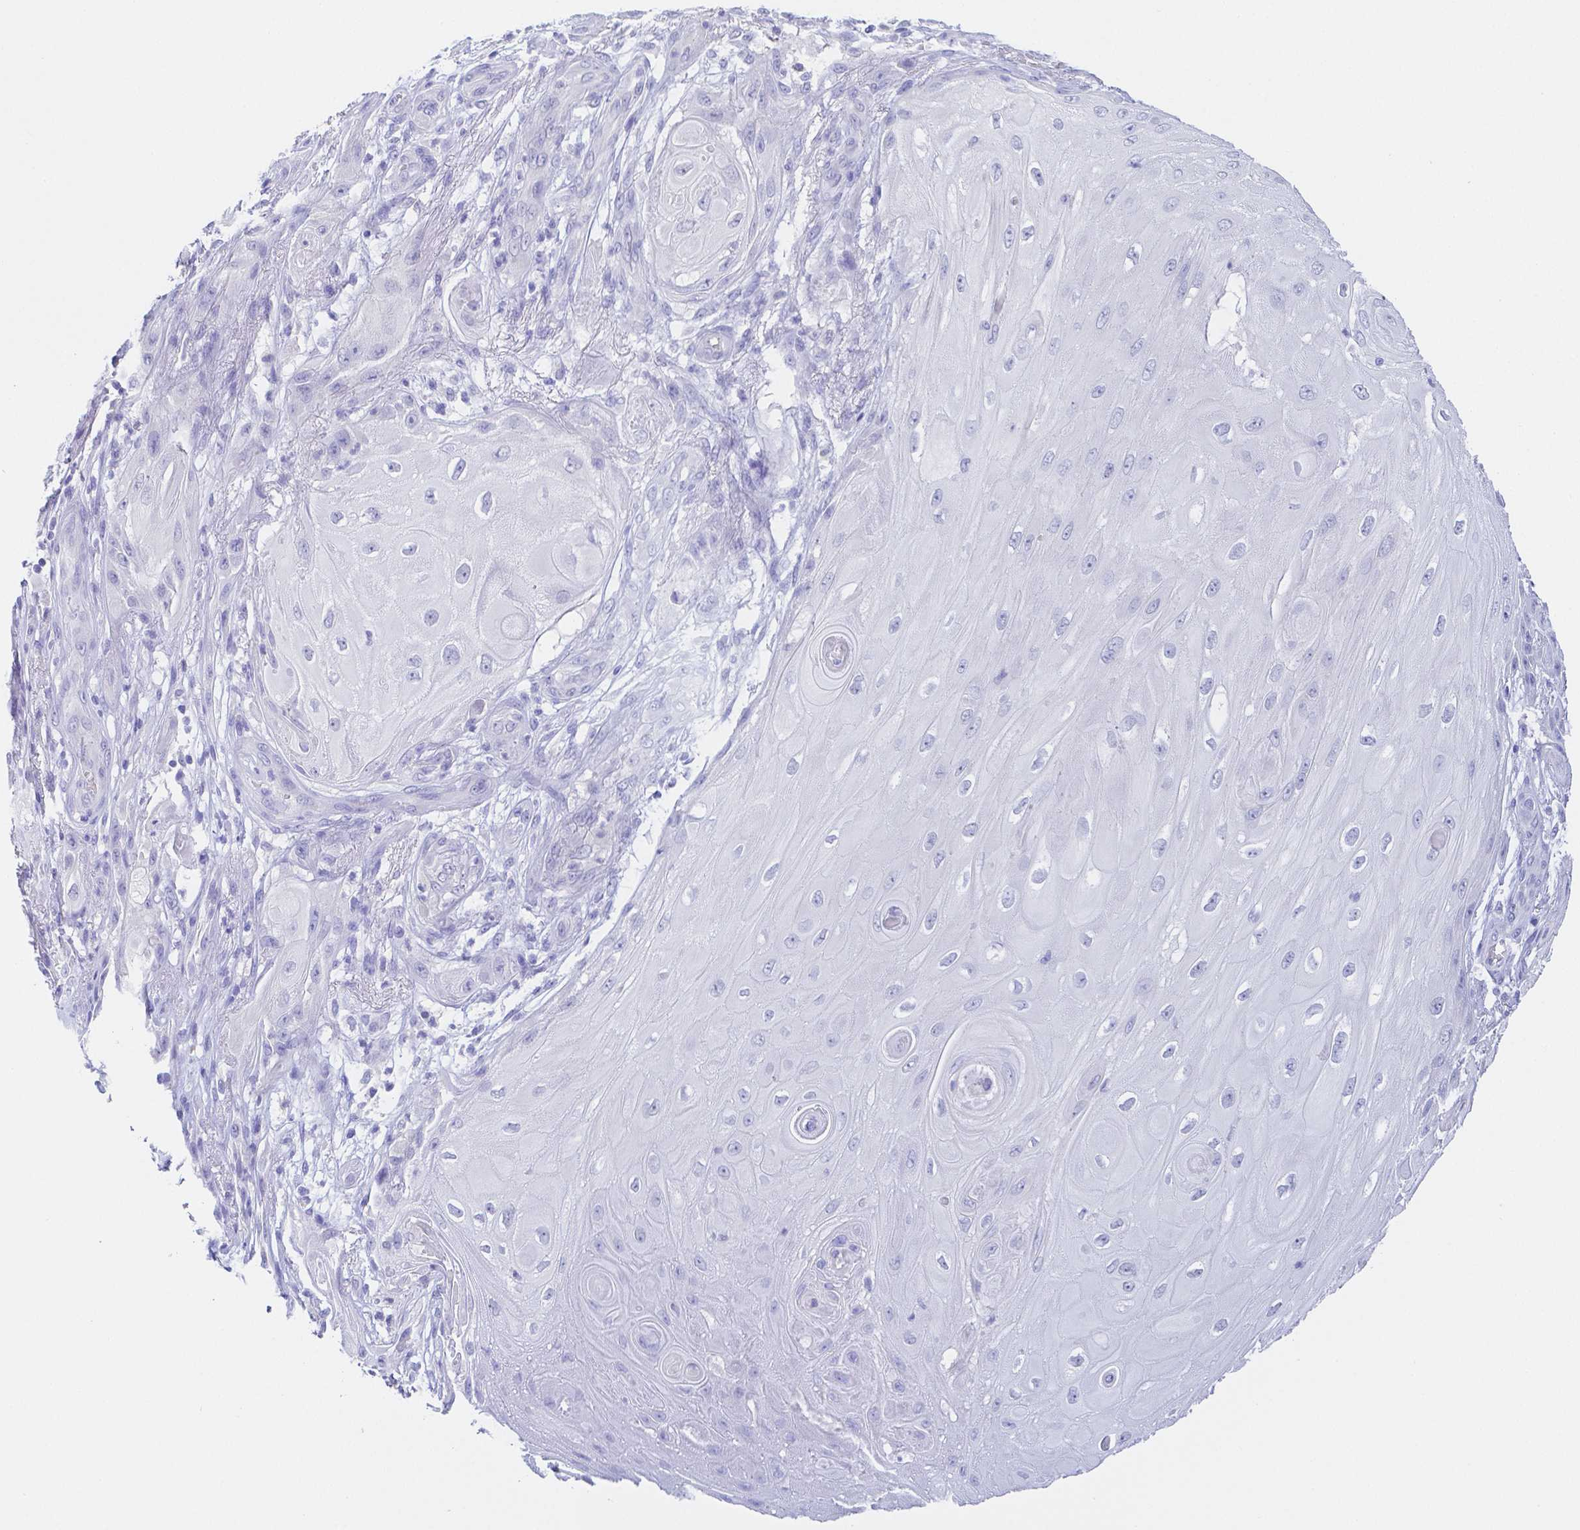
{"staining": {"intensity": "negative", "quantity": "none", "location": "none"}, "tissue": "skin cancer", "cell_type": "Tumor cells", "image_type": "cancer", "snomed": [{"axis": "morphology", "description": "Squamous cell carcinoma, NOS"}, {"axis": "topography", "description": "Skin"}], "caption": "Immunohistochemistry image of skin squamous cell carcinoma stained for a protein (brown), which shows no staining in tumor cells. (Brightfield microscopy of DAB (3,3'-diaminobenzidine) IHC at high magnification).", "gene": "ZG16B", "patient": {"sex": "male", "age": 62}}